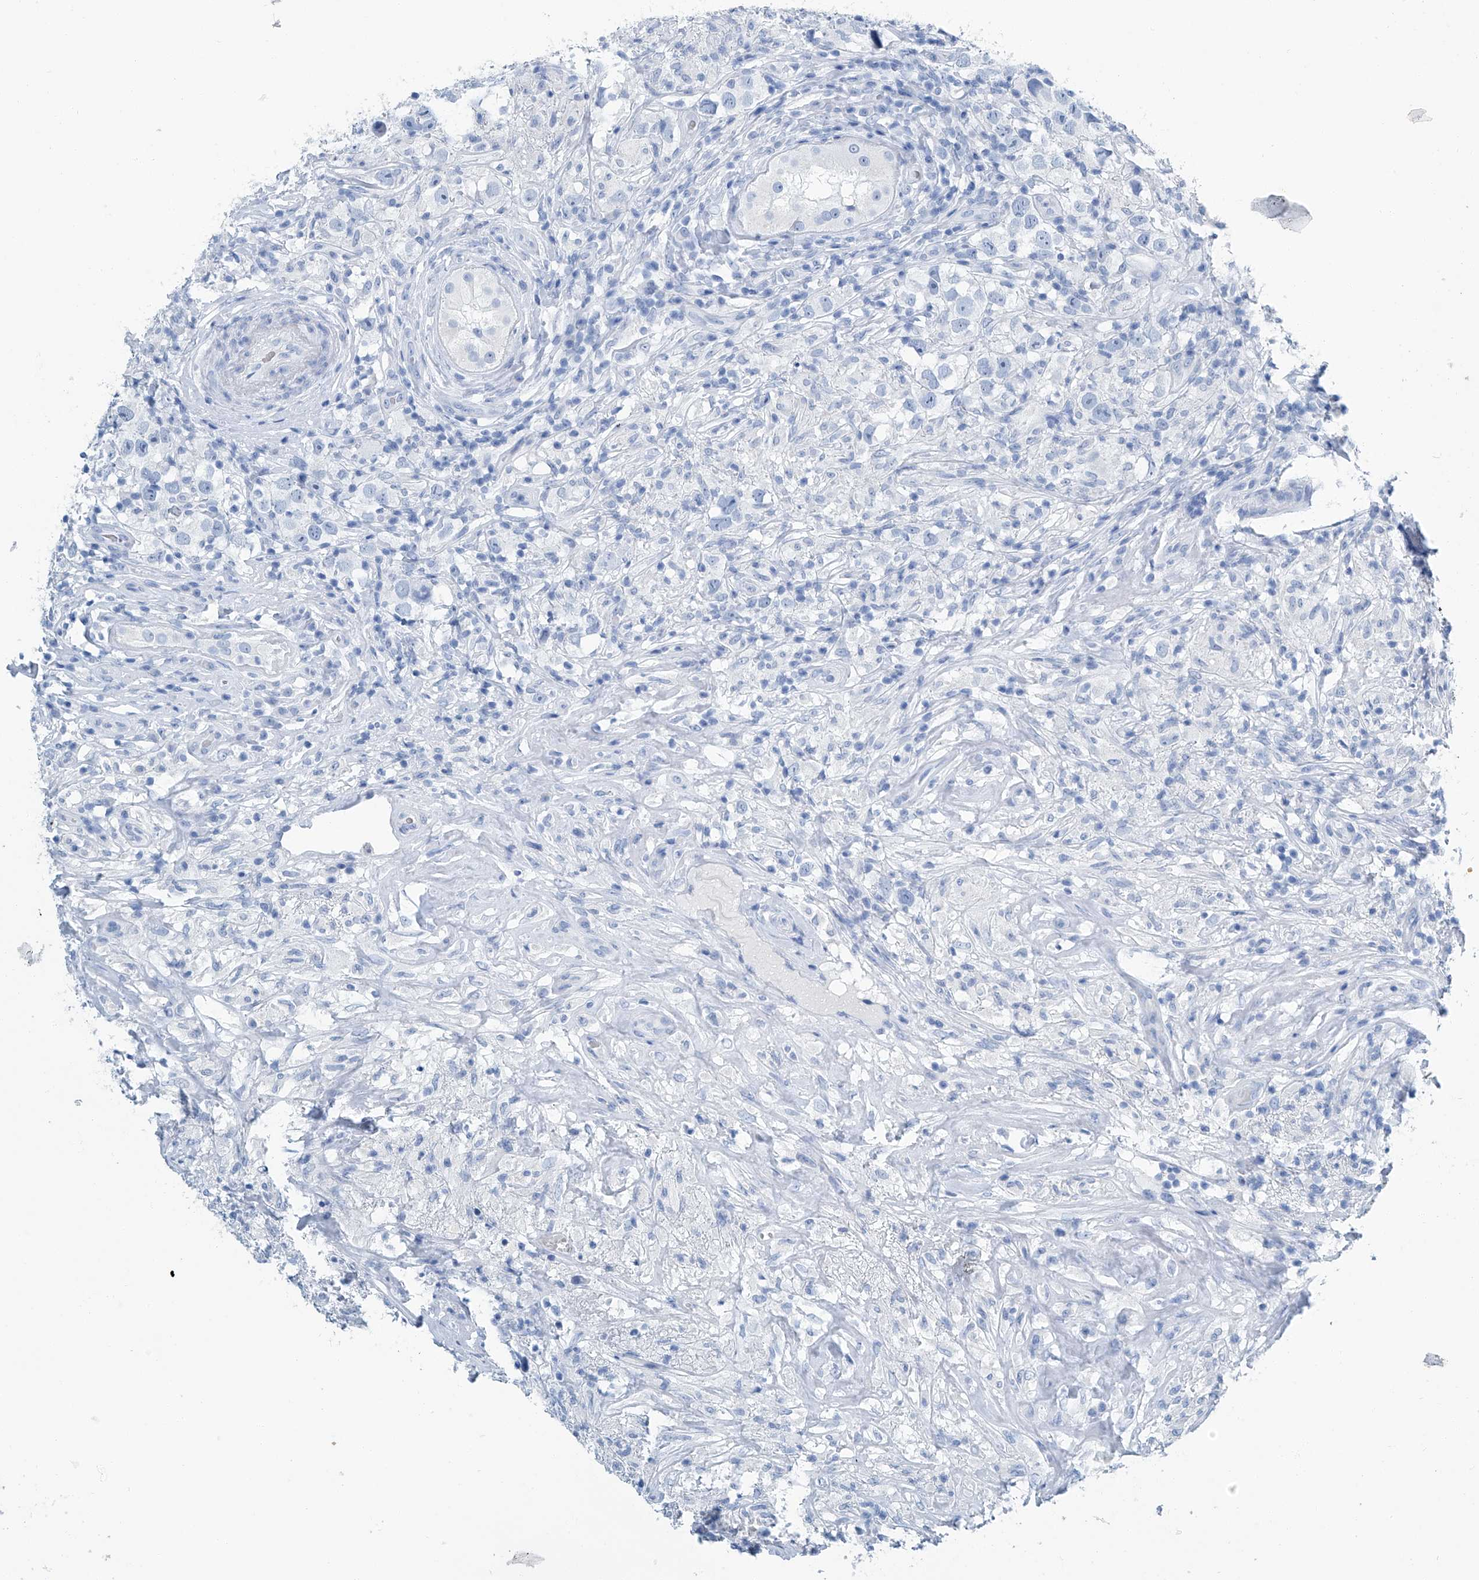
{"staining": {"intensity": "negative", "quantity": "none", "location": "none"}, "tissue": "testis cancer", "cell_type": "Tumor cells", "image_type": "cancer", "snomed": [{"axis": "morphology", "description": "Seminoma, NOS"}, {"axis": "topography", "description": "Testis"}], "caption": "The histopathology image reveals no significant positivity in tumor cells of seminoma (testis). (DAB immunohistochemistry (IHC) visualized using brightfield microscopy, high magnification).", "gene": "CYP2A7", "patient": {"sex": "male", "age": 49}}